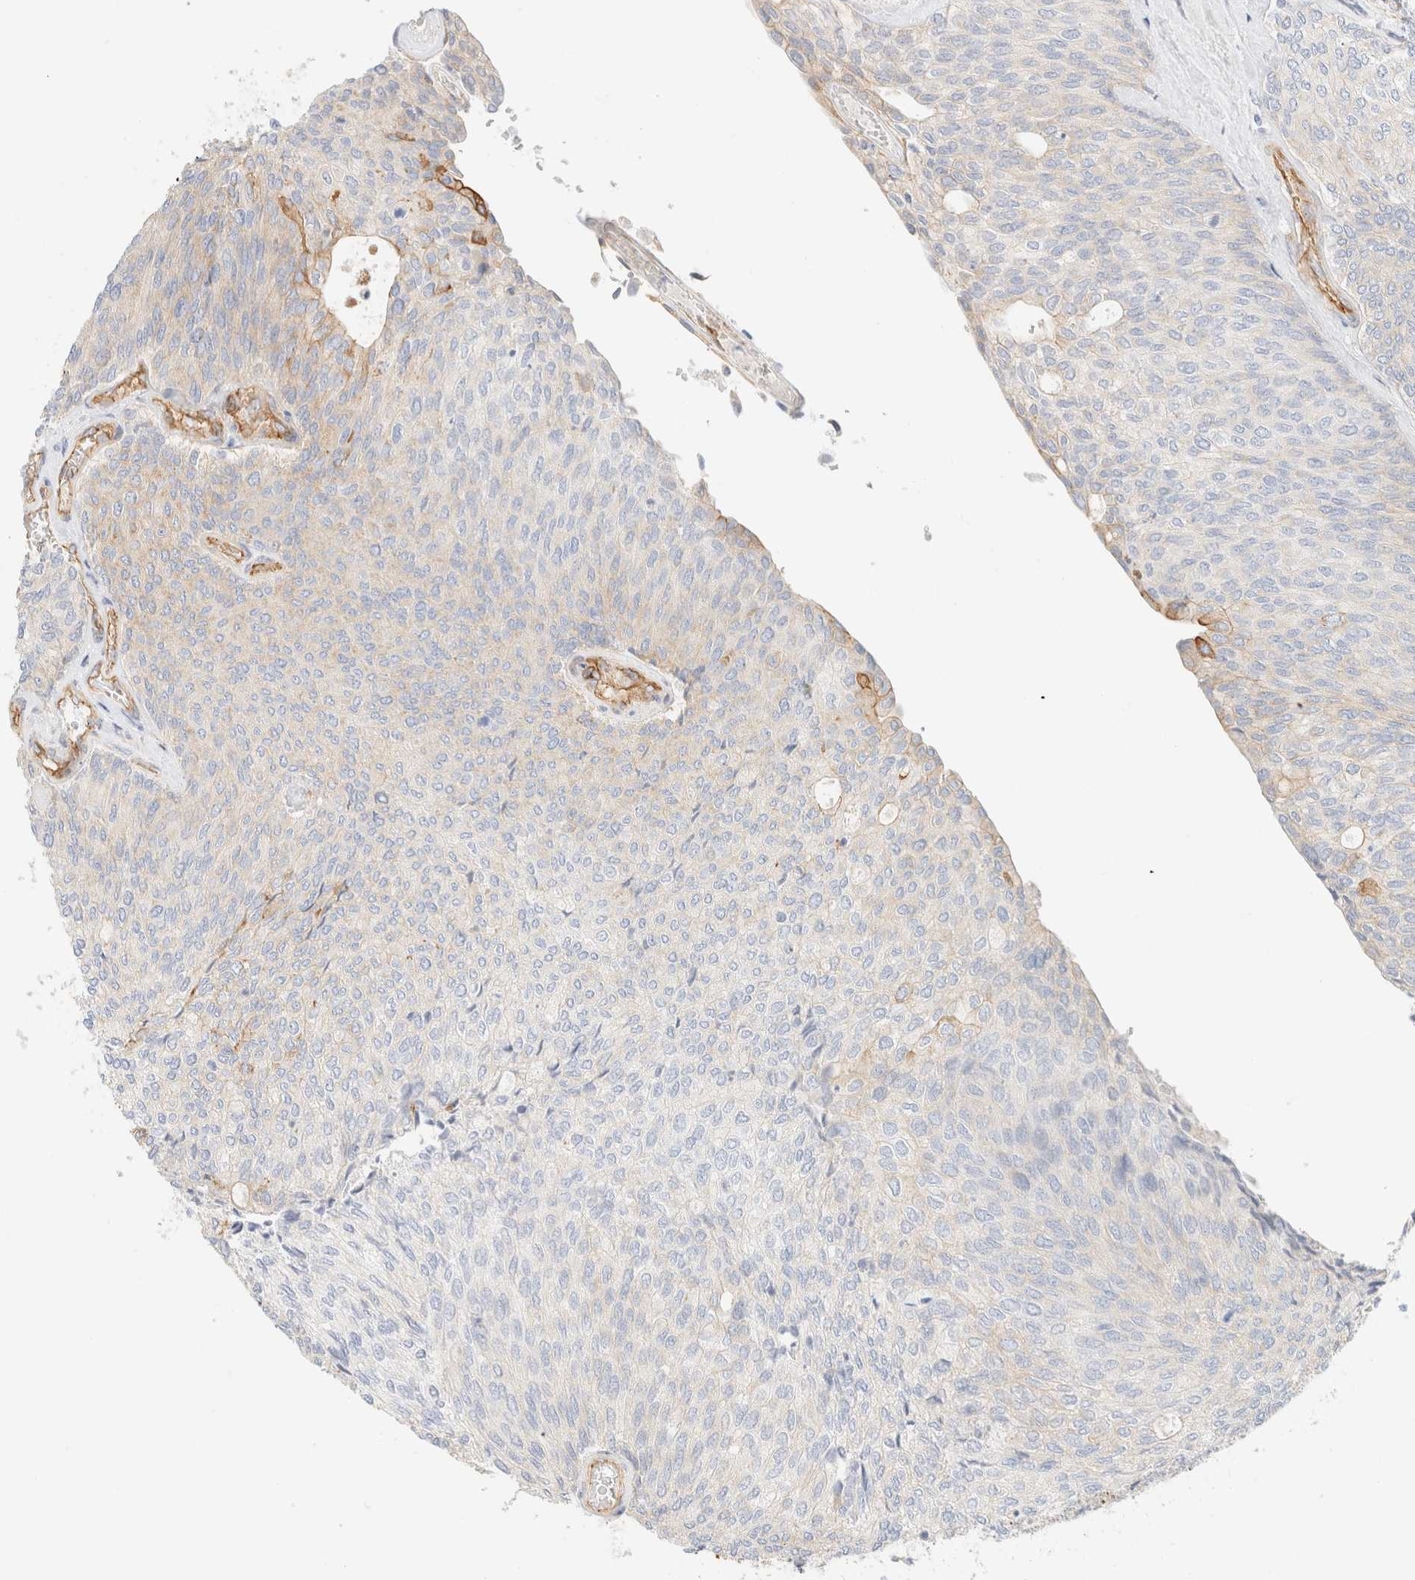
{"staining": {"intensity": "weak", "quantity": "<25%", "location": "cytoplasmic/membranous"}, "tissue": "urothelial cancer", "cell_type": "Tumor cells", "image_type": "cancer", "snomed": [{"axis": "morphology", "description": "Urothelial carcinoma, Low grade"}, {"axis": "topography", "description": "Urinary bladder"}], "caption": "The histopathology image shows no significant positivity in tumor cells of low-grade urothelial carcinoma. The staining is performed using DAB brown chromogen with nuclei counter-stained in using hematoxylin.", "gene": "CYB5R4", "patient": {"sex": "female", "age": 79}}